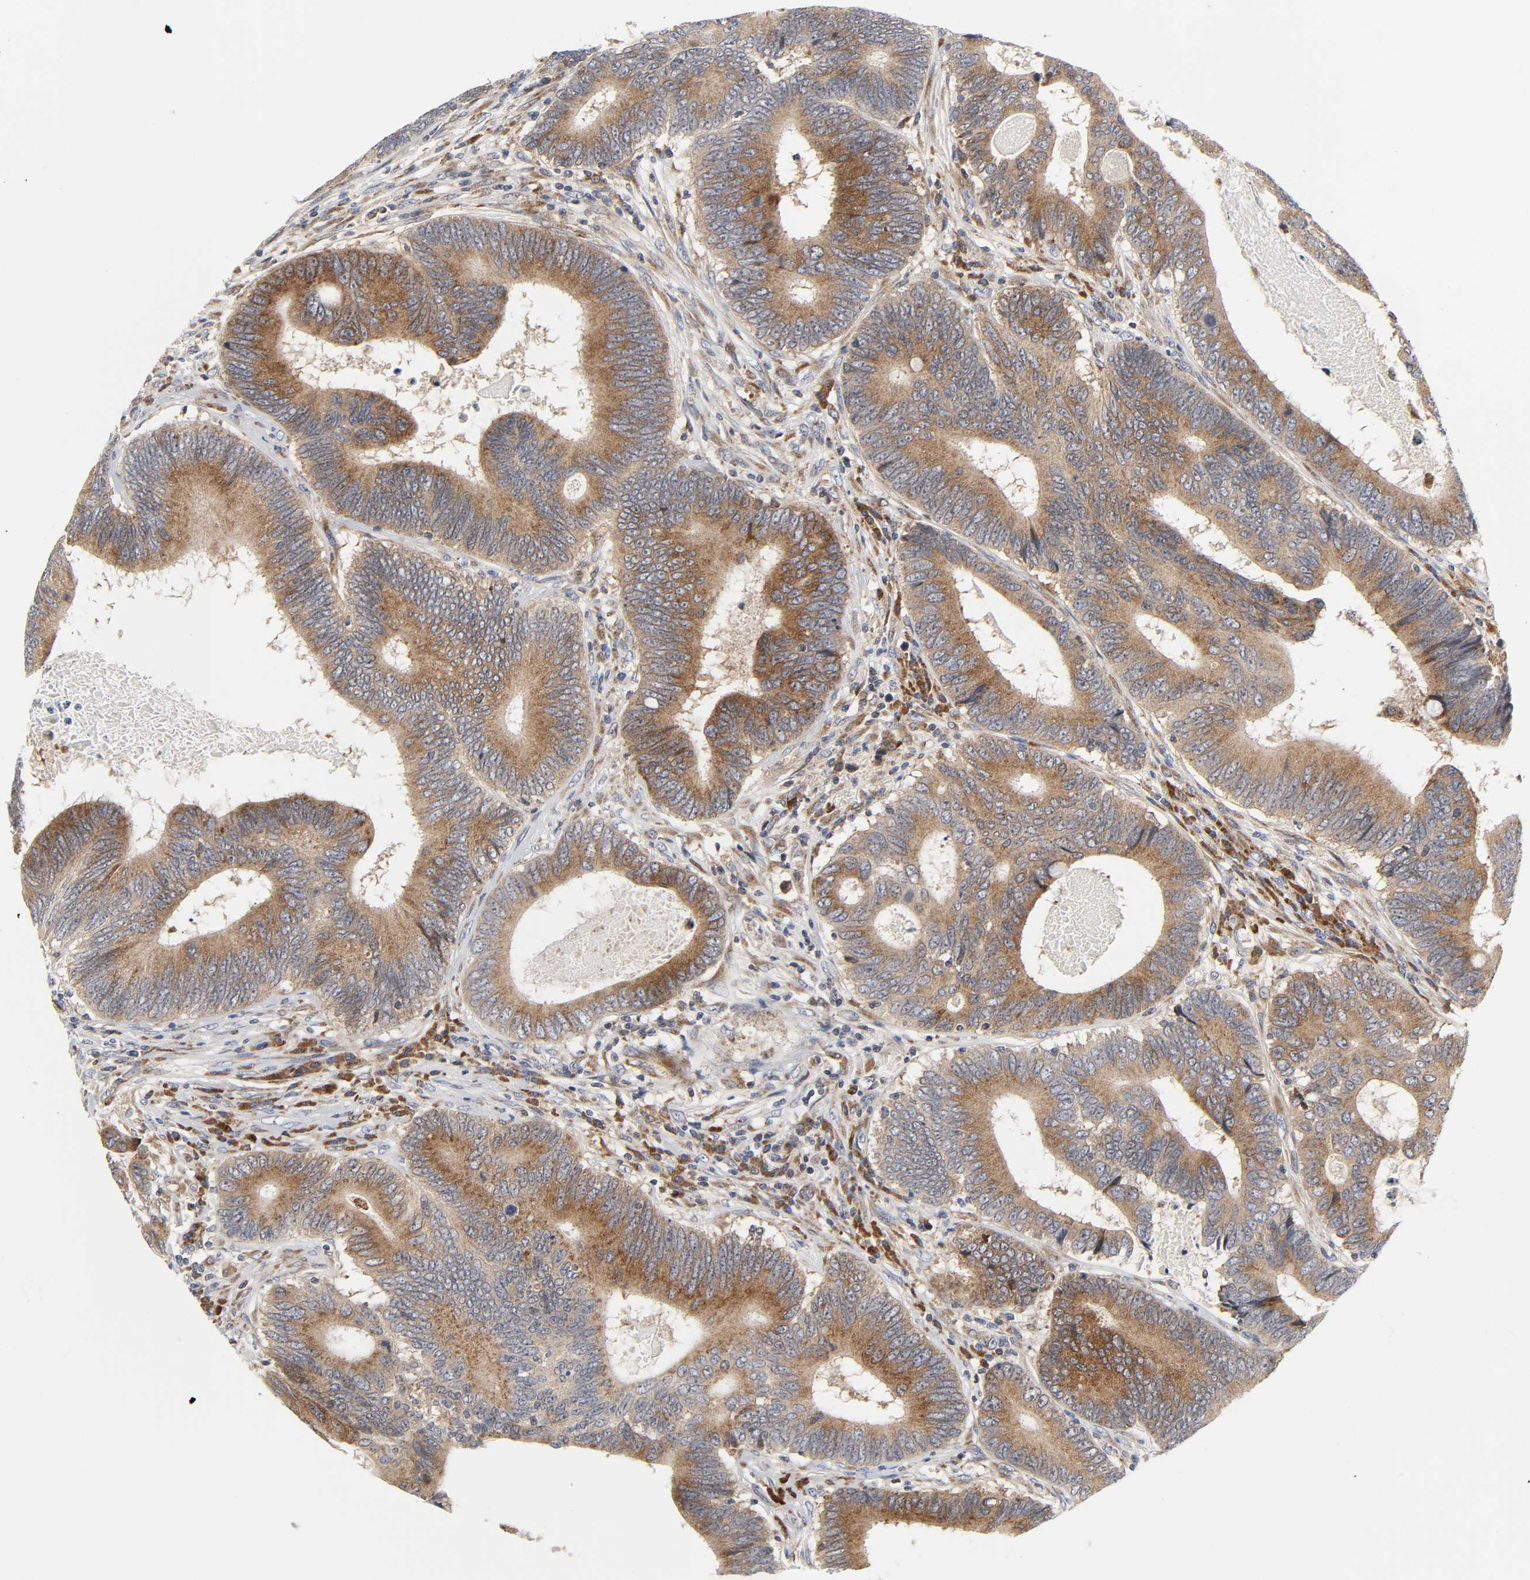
{"staining": {"intensity": "moderate", "quantity": ">75%", "location": "cytoplasmic/membranous"}, "tissue": "colorectal cancer", "cell_type": "Tumor cells", "image_type": "cancer", "snomed": [{"axis": "morphology", "description": "Adenocarcinoma, NOS"}, {"axis": "topography", "description": "Colon"}], "caption": "High-magnification brightfield microscopy of colorectal adenocarcinoma stained with DAB (3,3'-diaminobenzidine) (brown) and counterstained with hematoxylin (blue). tumor cells exhibit moderate cytoplasmic/membranous expression is identified in approximately>75% of cells. (IHC, brightfield microscopy, high magnification).", "gene": "BAX", "patient": {"sex": "female", "age": 78}}